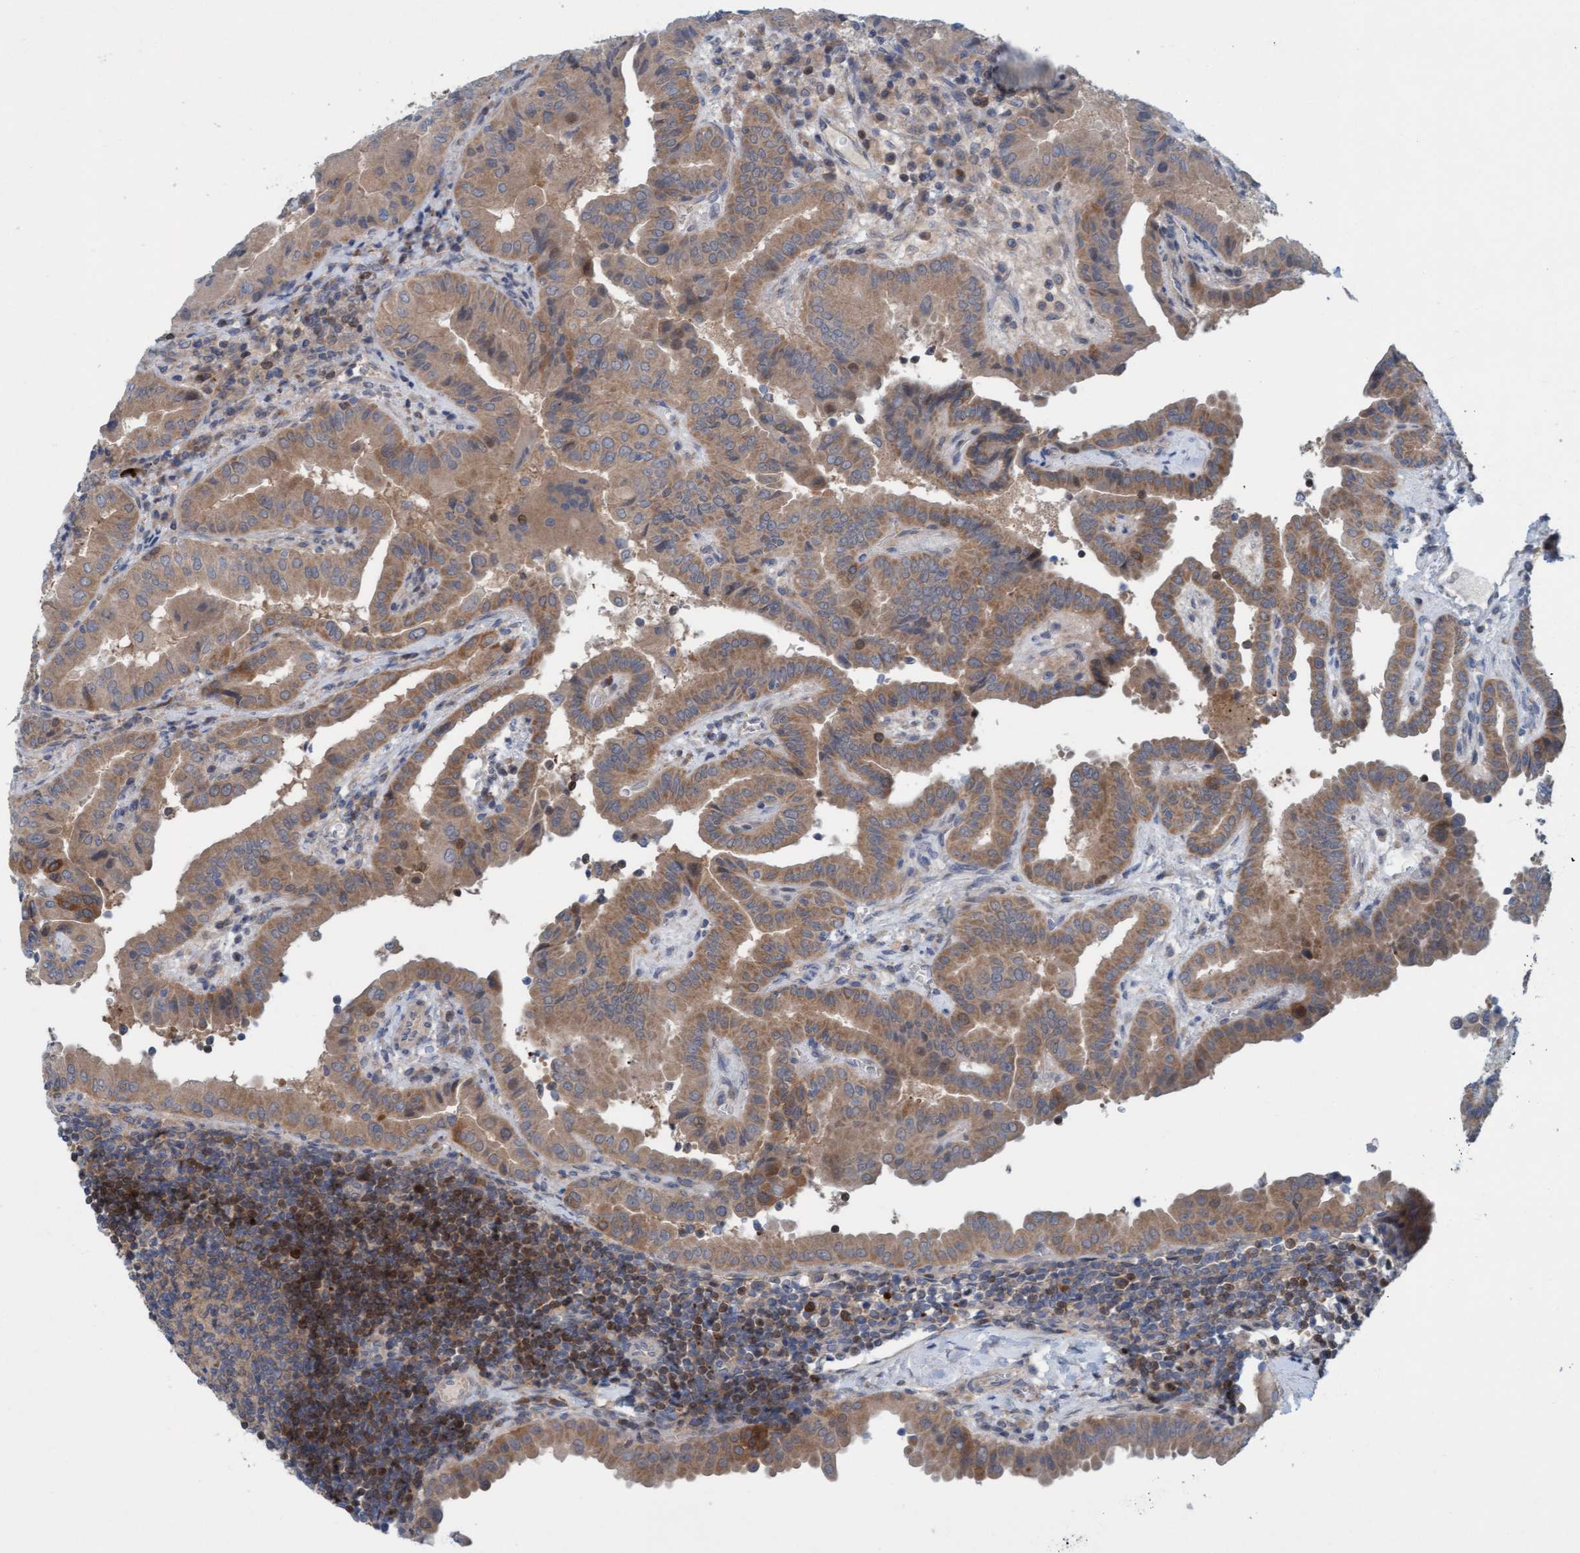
{"staining": {"intensity": "moderate", "quantity": ">75%", "location": "cytoplasmic/membranous"}, "tissue": "thyroid cancer", "cell_type": "Tumor cells", "image_type": "cancer", "snomed": [{"axis": "morphology", "description": "Papillary adenocarcinoma, NOS"}, {"axis": "topography", "description": "Thyroid gland"}], "caption": "A micrograph showing moderate cytoplasmic/membranous positivity in approximately >75% of tumor cells in thyroid cancer, as visualized by brown immunohistochemical staining.", "gene": "KLHL25", "patient": {"sex": "male", "age": 33}}